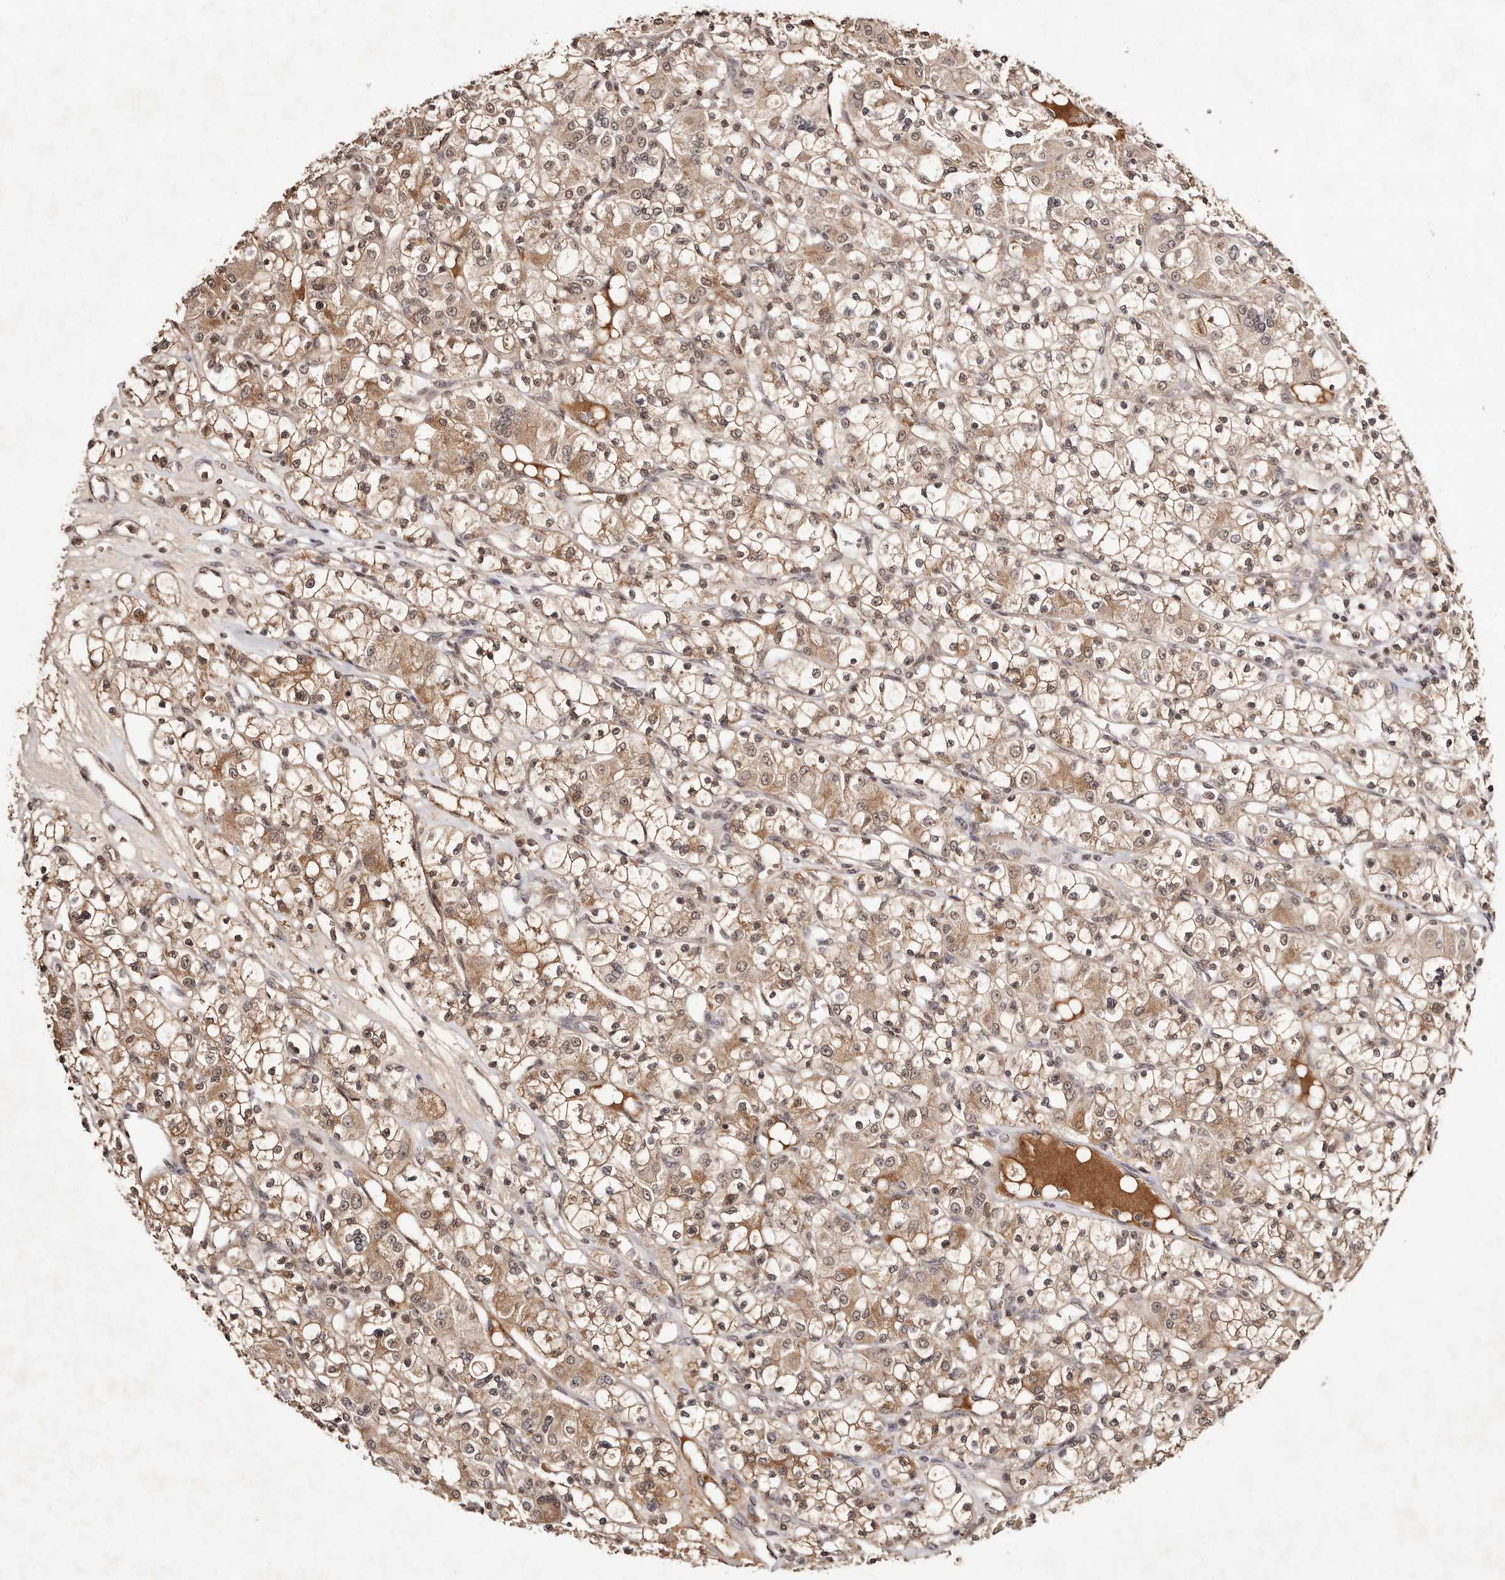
{"staining": {"intensity": "moderate", "quantity": ">75%", "location": "cytoplasmic/membranous,nuclear"}, "tissue": "renal cancer", "cell_type": "Tumor cells", "image_type": "cancer", "snomed": [{"axis": "morphology", "description": "Adenocarcinoma, NOS"}, {"axis": "topography", "description": "Kidney"}], "caption": "DAB immunohistochemical staining of adenocarcinoma (renal) exhibits moderate cytoplasmic/membranous and nuclear protein positivity in about >75% of tumor cells.", "gene": "BICRAL", "patient": {"sex": "female", "age": 59}}